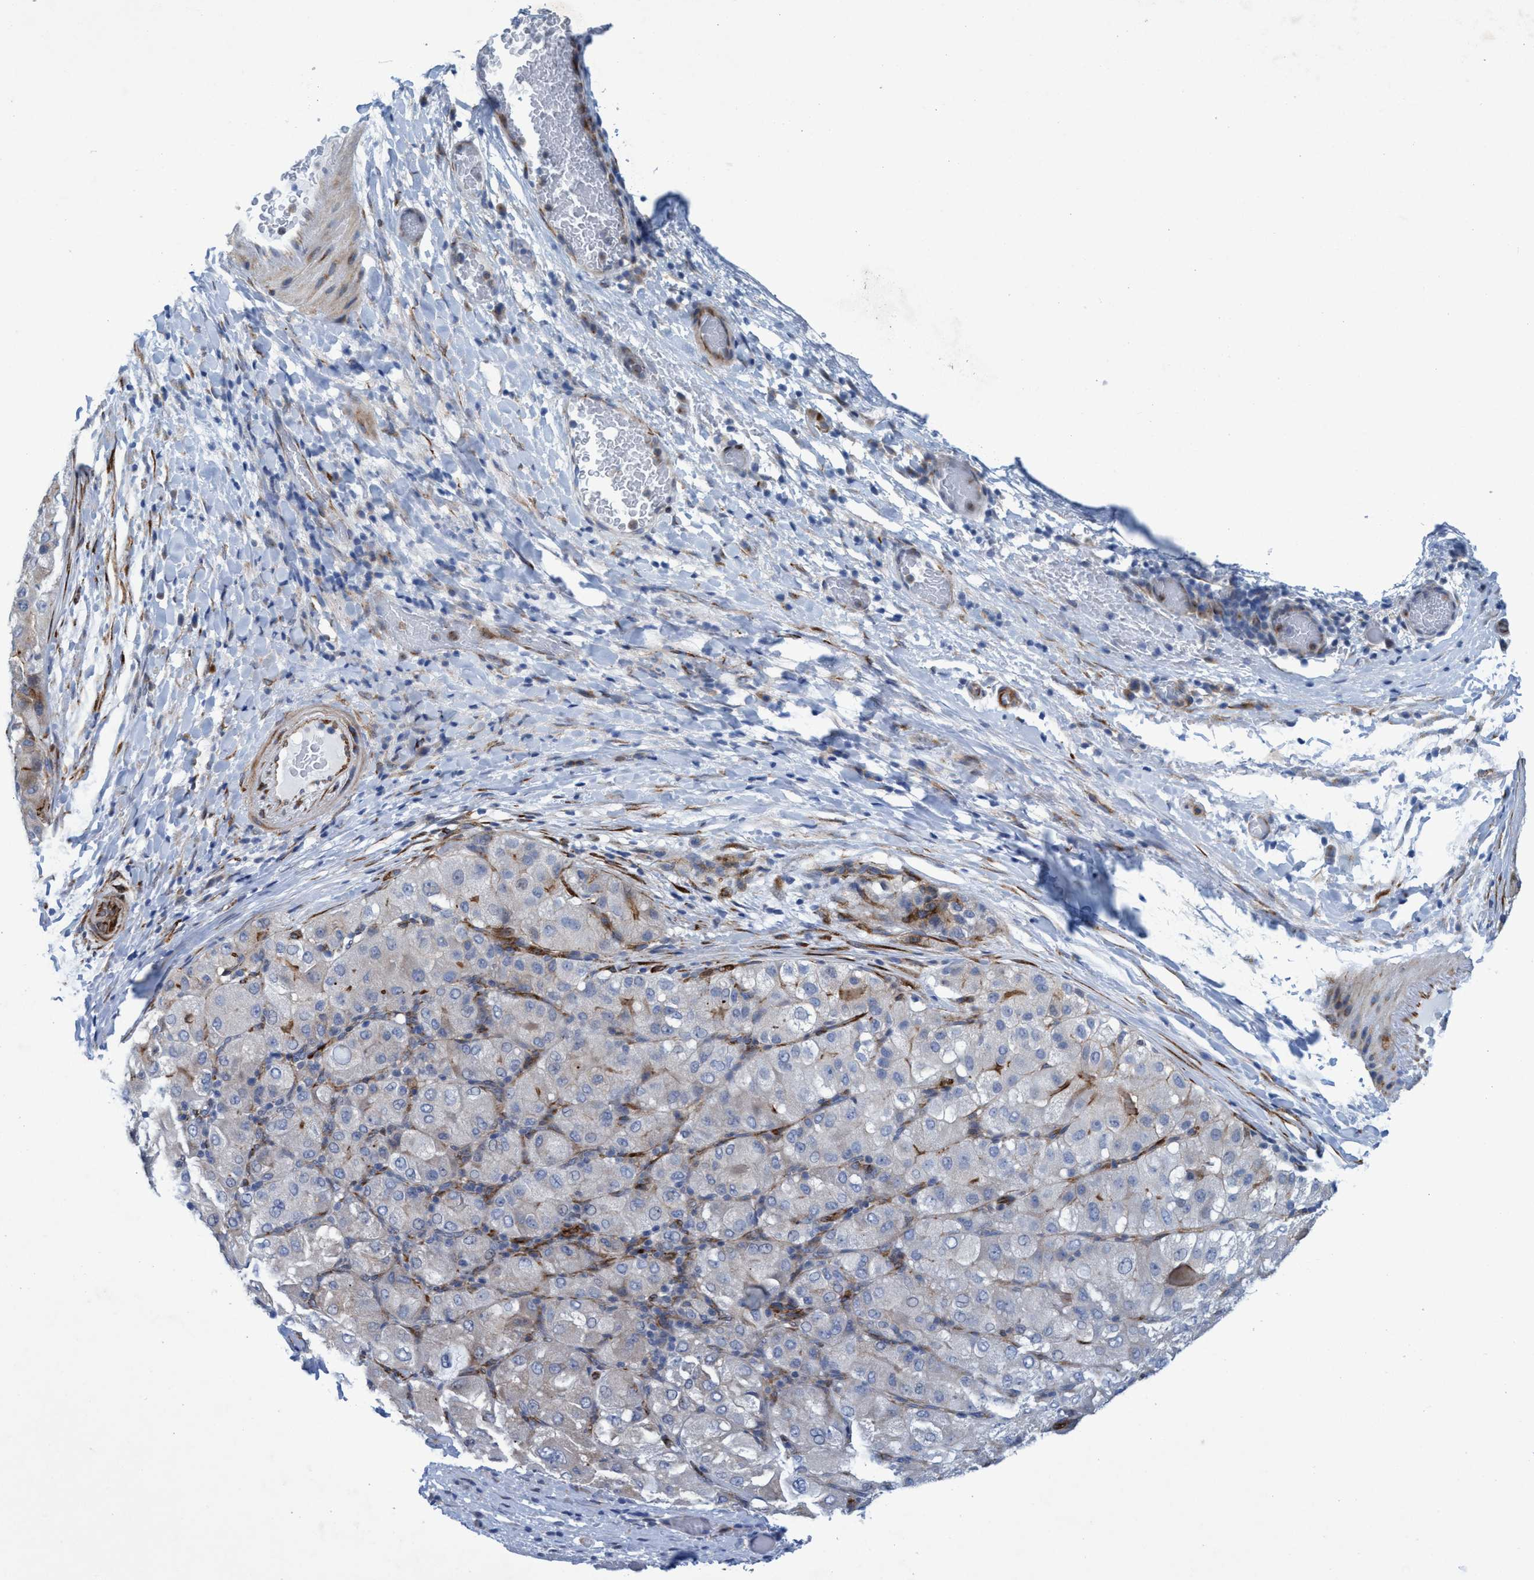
{"staining": {"intensity": "weak", "quantity": "<25%", "location": "cytoplasmic/membranous"}, "tissue": "liver cancer", "cell_type": "Tumor cells", "image_type": "cancer", "snomed": [{"axis": "morphology", "description": "Carcinoma, Hepatocellular, NOS"}, {"axis": "topography", "description": "Liver"}], "caption": "The photomicrograph reveals no staining of tumor cells in hepatocellular carcinoma (liver).", "gene": "SLC43A2", "patient": {"sex": "male", "age": 80}}